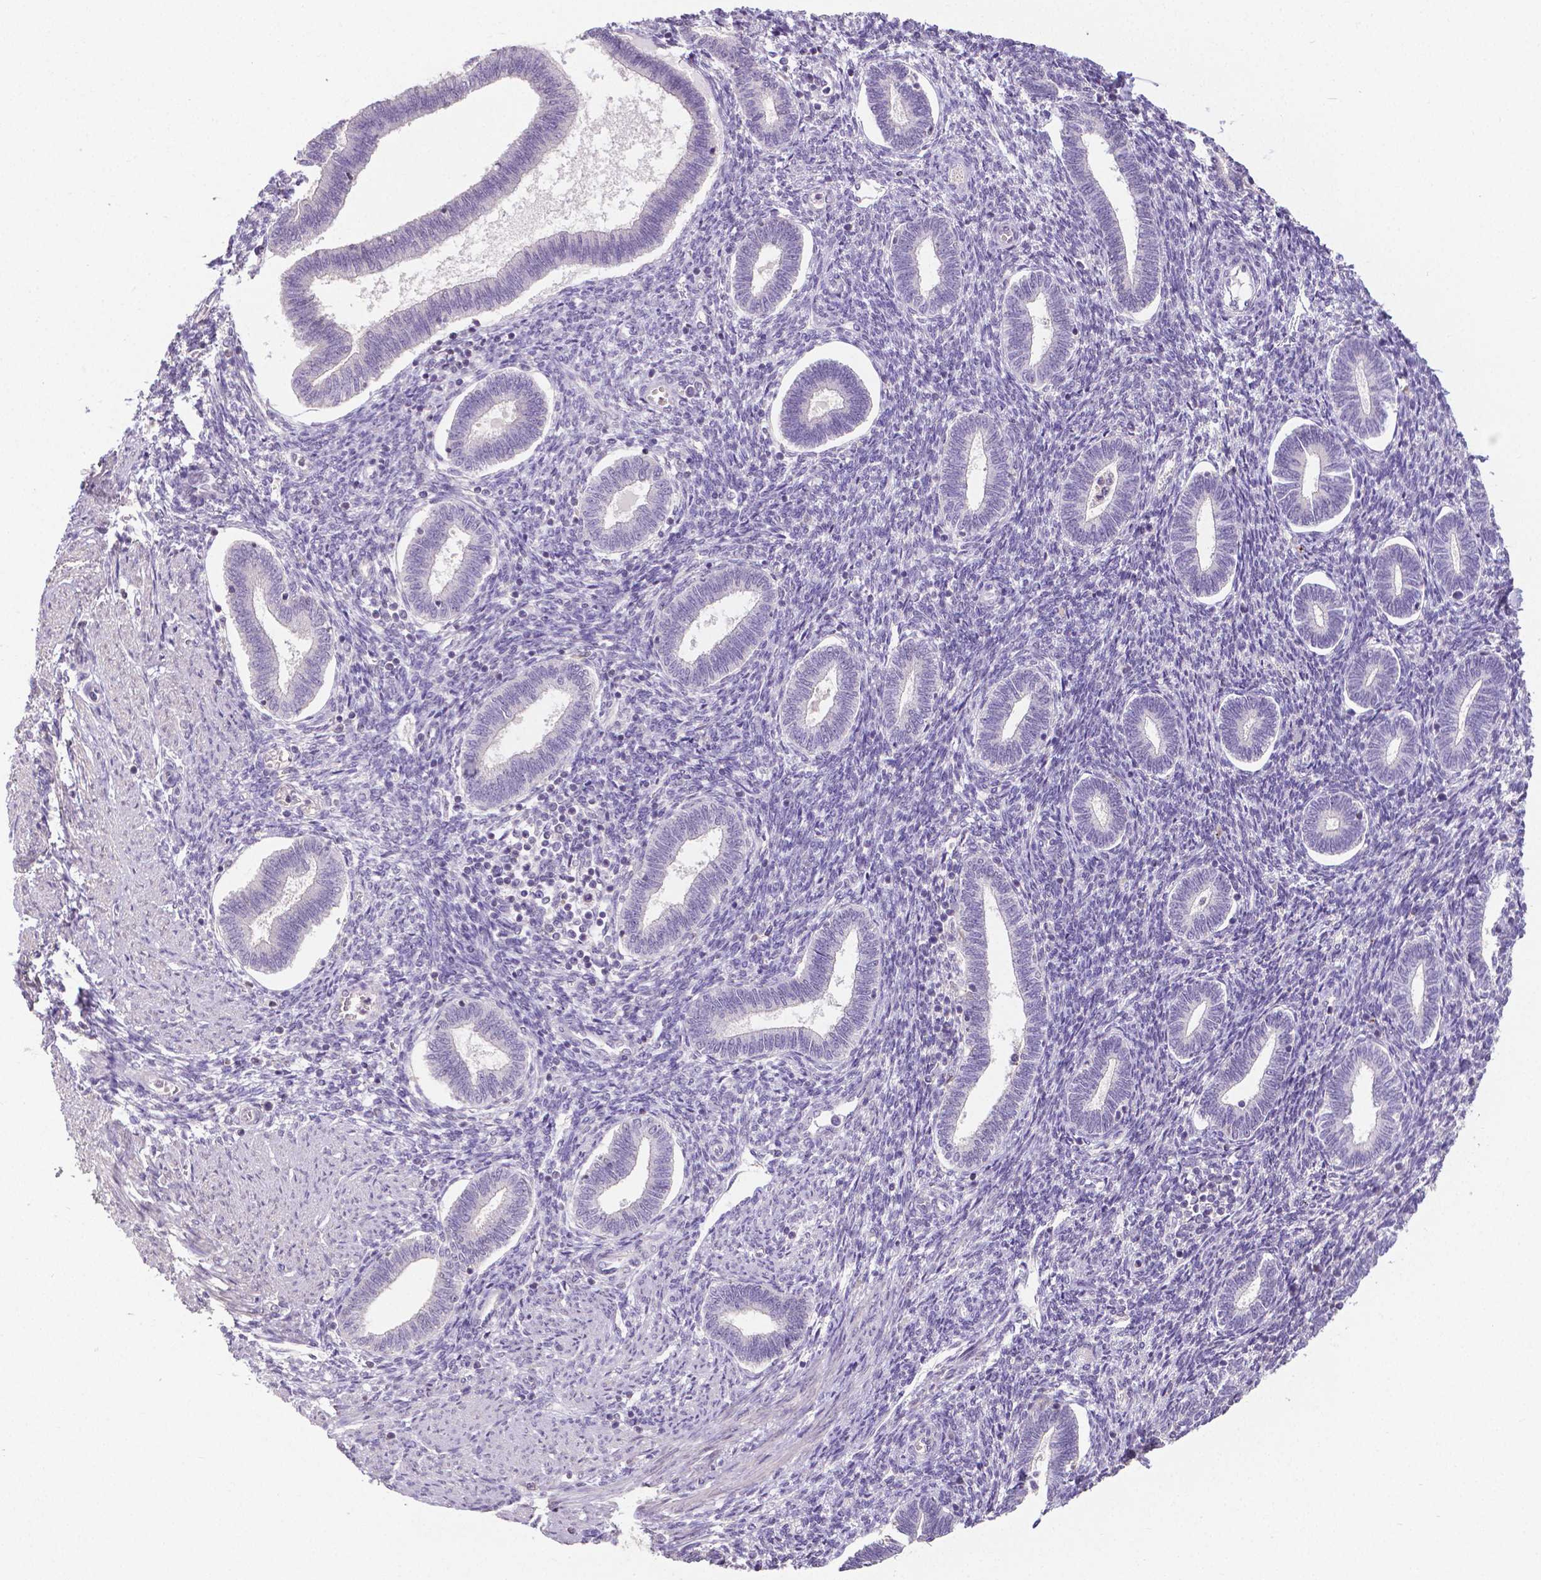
{"staining": {"intensity": "negative", "quantity": "none", "location": "none"}, "tissue": "endometrium", "cell_type": "Cells in endometrial stroma", "image_type": "normal", "snomed": [{"axis": "morphology", "description": "Normal tissue, NOS"}, {"axis": "topography", "description": "Endometrium"}], "caption": "Human endometrium stained for a protein using immunohistochemistry (IHC) reveals no positivity in cells in endometrial stroma.", "gene": "CRMP1", "patient": {"sex": "female", "age": 42}}